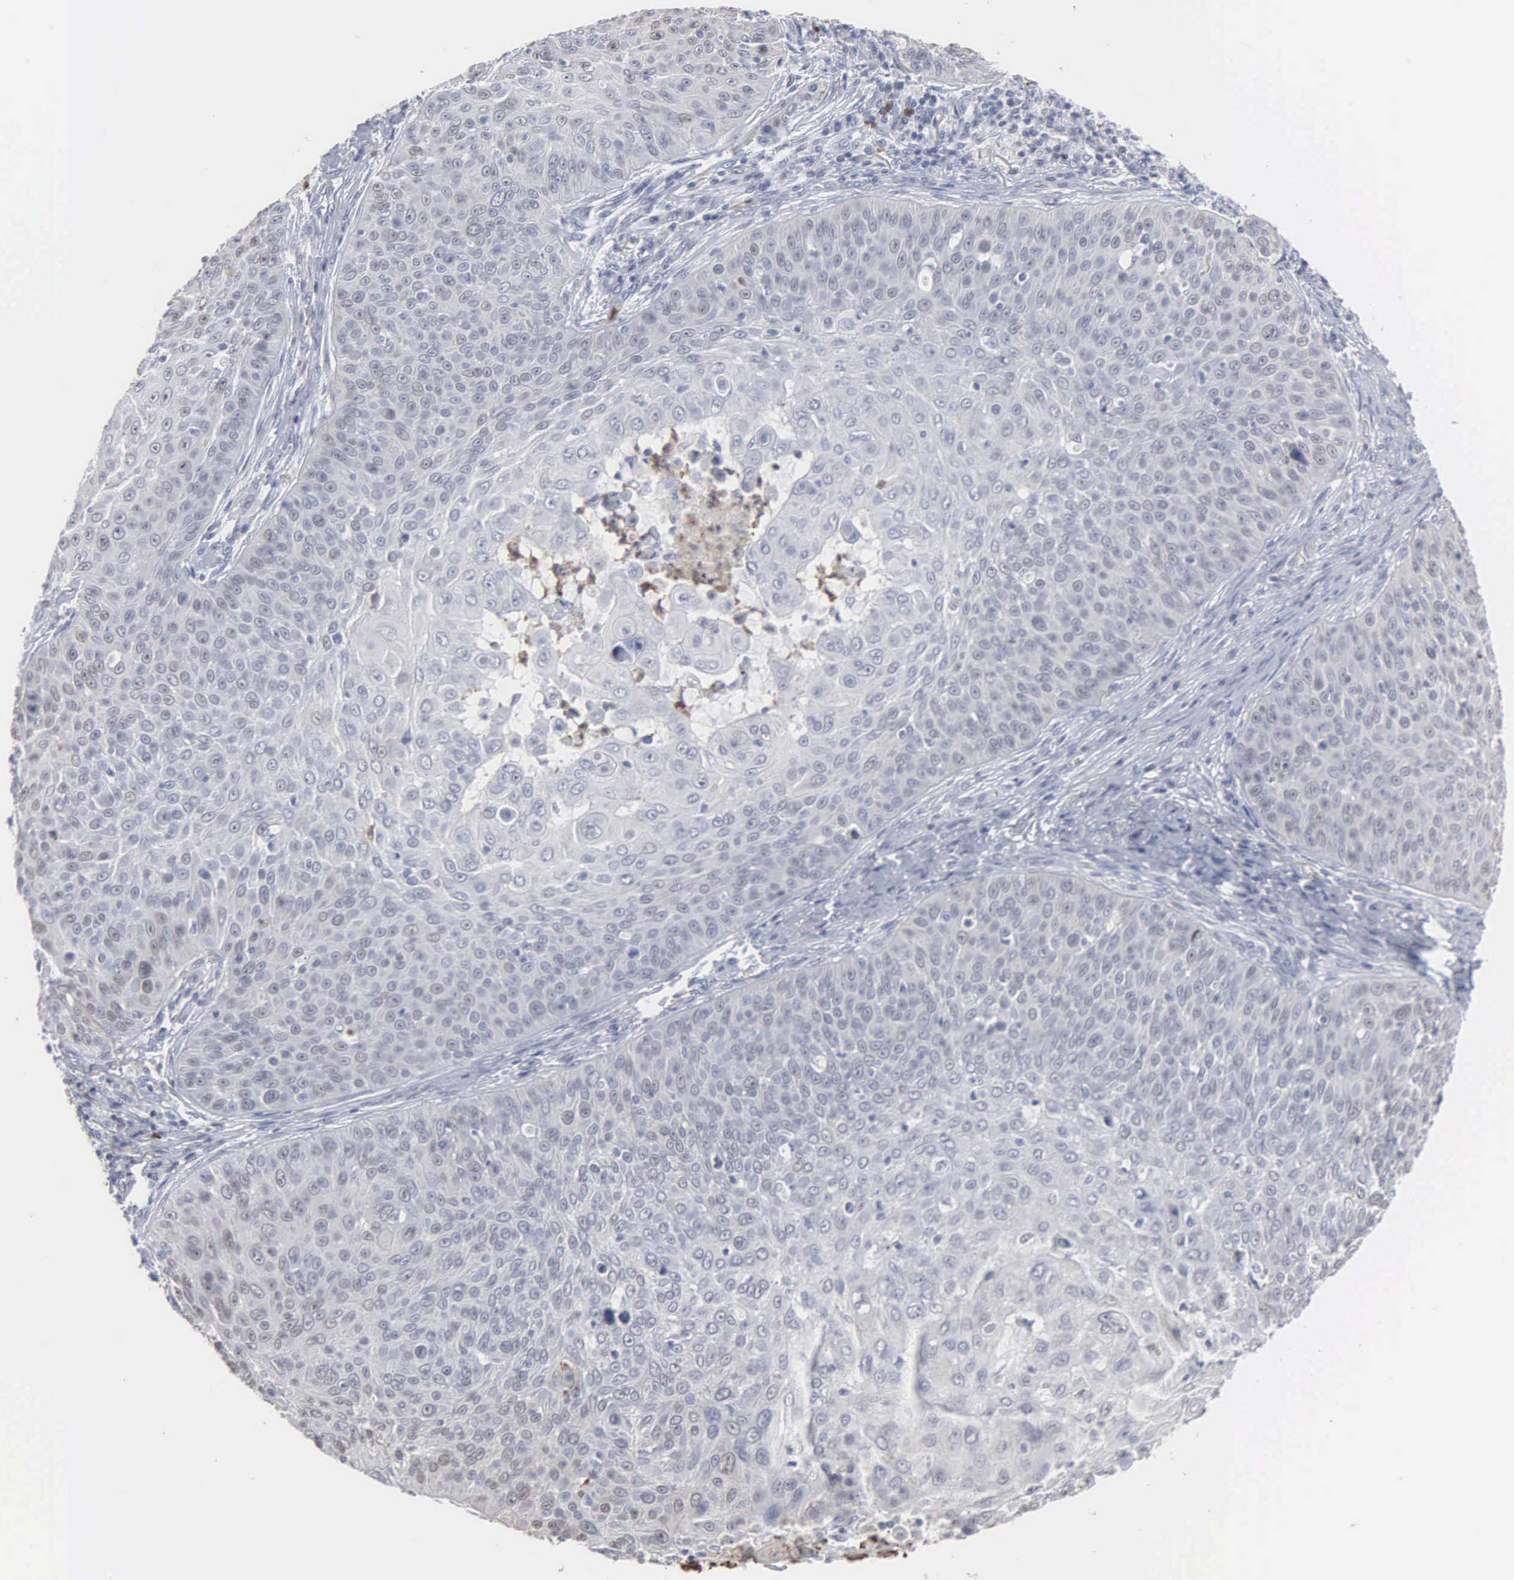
{"staining": {"intensity": "negative", "quantity": "none", "location": "none"}, "tissue": "skin cancer", "cell_type": "Tumor cells", "image_type": "cancer", "snomed": [{"axis": "morphology", "description": "Squamous cell carcinoma, NOS"}, {"axis": "topography", "description": "Skin"}], "caption": "Immunohistochemical staining of skin cancer reveals no significant positivity in tumor cells.", "gene": "SPIN3", "patient": {"sex": "male", "age": 82}}